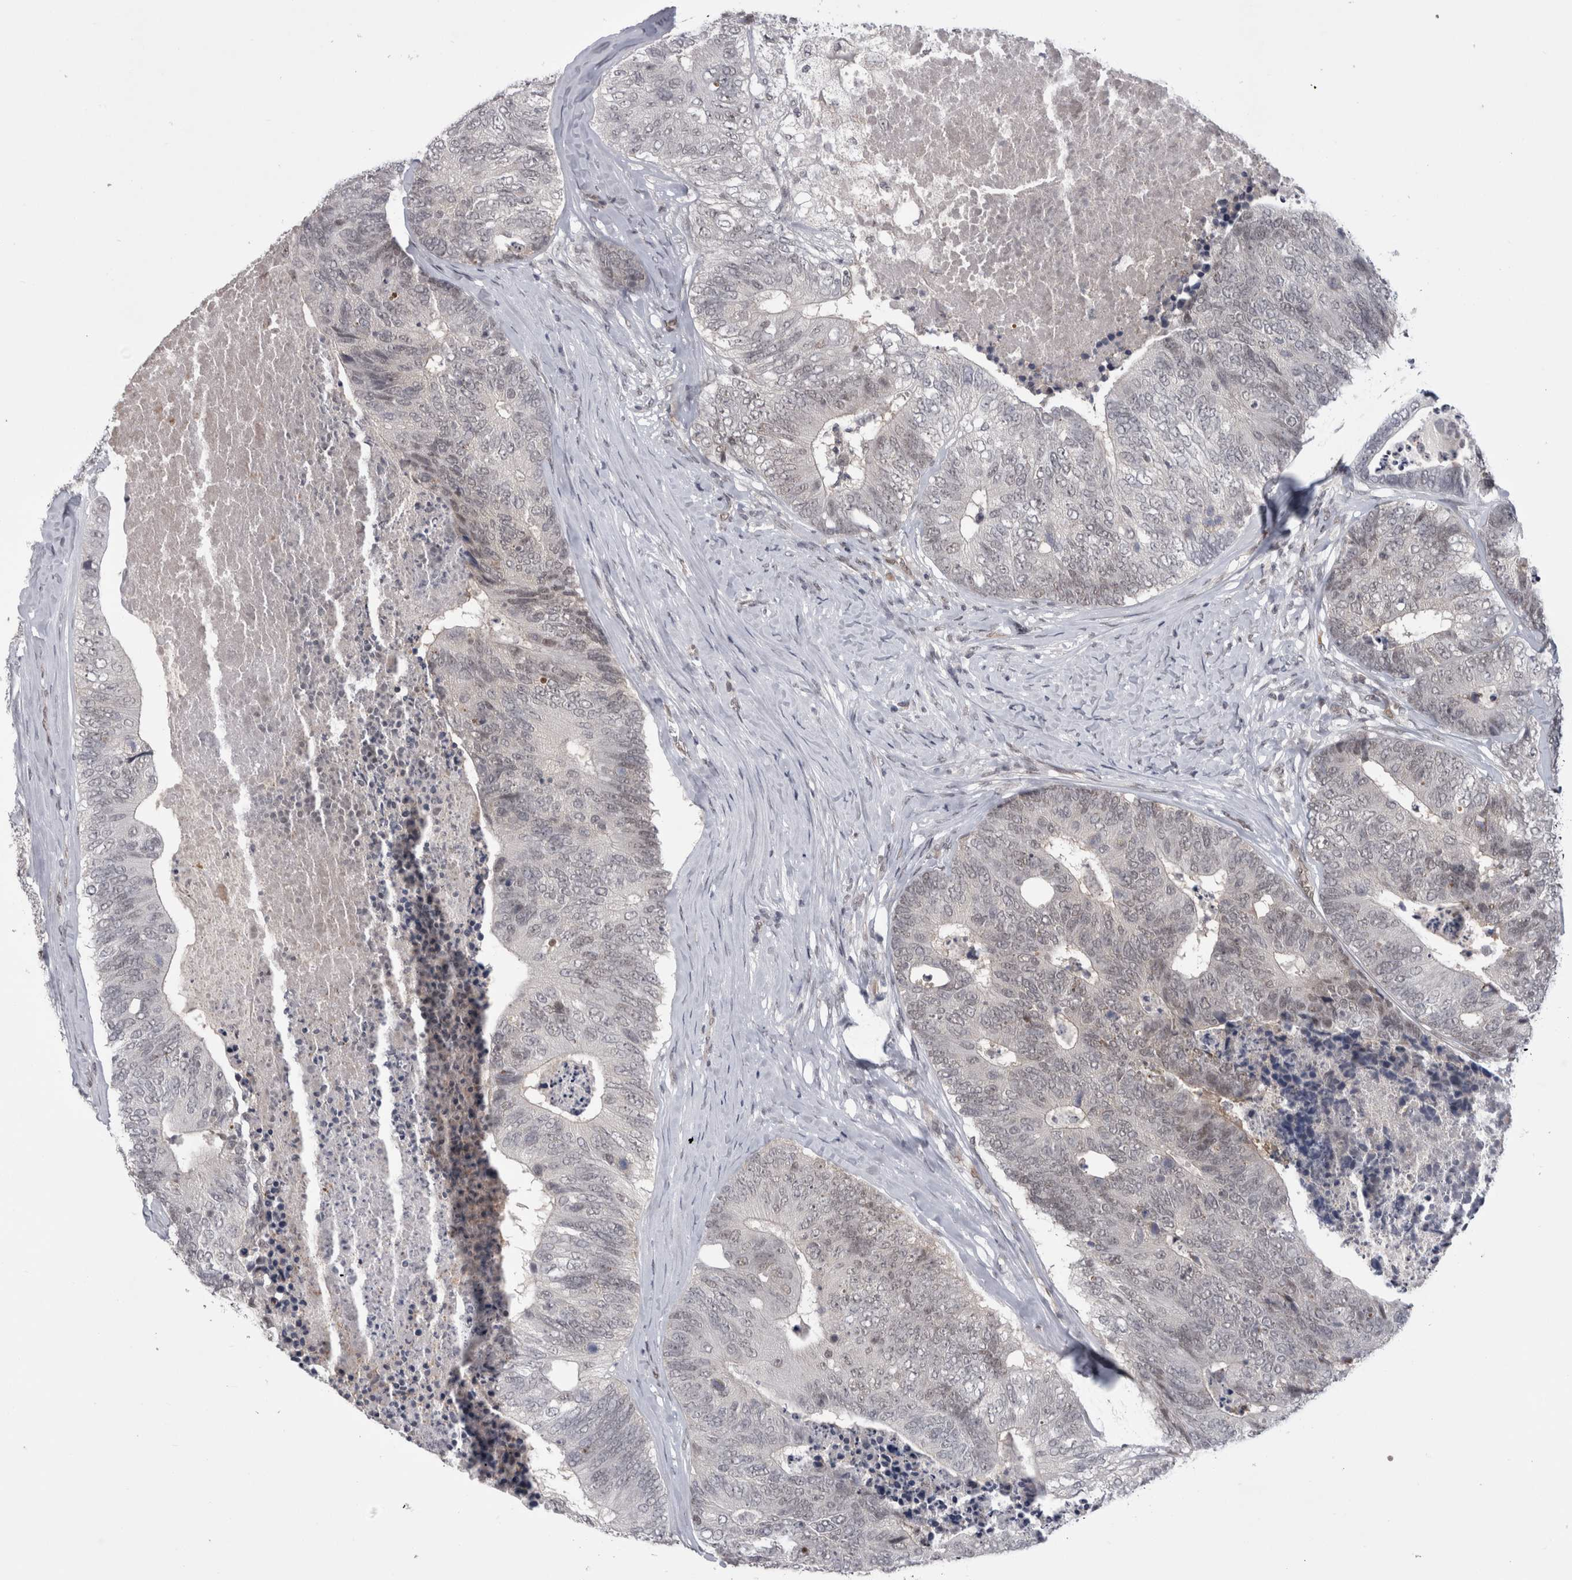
{"staining": {"intensity": "negative", "quantity": "none", "location": "none"}, "tissue": "colorectal cancer", "cell_type": "Tumor cells", "image_type": "cancer", "snomed": [{"axis": "morphology", "description": "Adenocarcinoma, NOS"}, {"axis": "topography", "description": "Colon"}], "caption": "Immunohistochemistry photomicrograph of neoplastic tissue: human colorectal cancer stained with DAB (3,3'-diaminobenzidine) displays no significant protein staining in tumor cells. (DAB (3,3'-diaminobenzidine) immunohistochemistry, high magnification).", "gene": "PSMB2", "patient": {"sex": "female", "age": 67}}